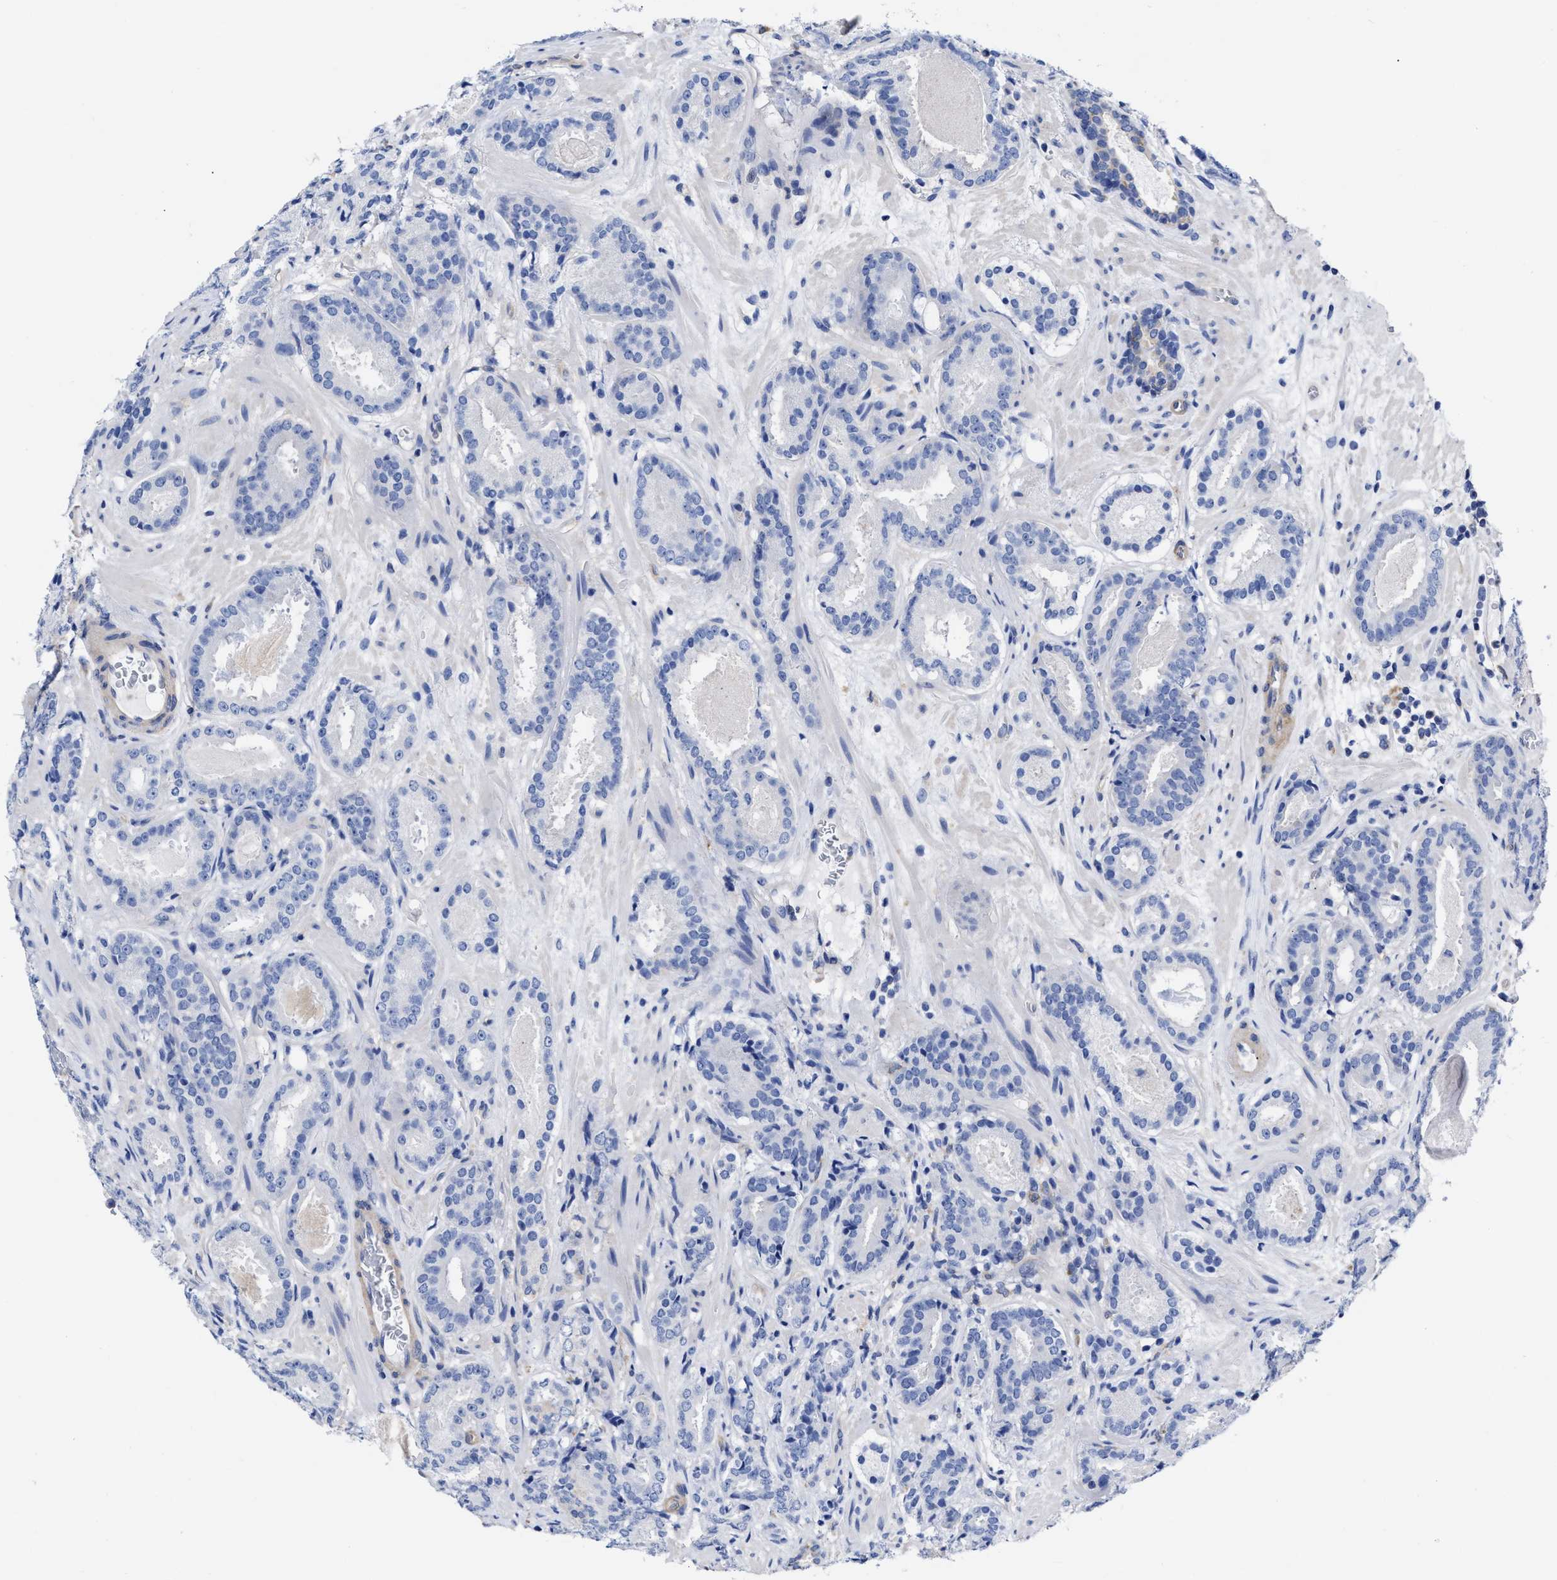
{"staining": {"intensity": "negative", "quantity": "none", "location": "none"}, "tissue": "prostate cancer", "cell_type": "Tumor cells", "image_type": "cancer", "snomed": [{"axis": "morphology", "description": "Adenocarcinoma, Low grade"}, {"axis": "topography", "description": "Prostate"}], "caption": "DAB (3,3'-diaminobenzidine) immunohistochemical staining of human prostate cancer (adenocarcinoma (low-grade)) demonstrates no significant expression in tumor cells.", "gene": "IRAG2", "patient": {"sex": "male", "age": 69}}